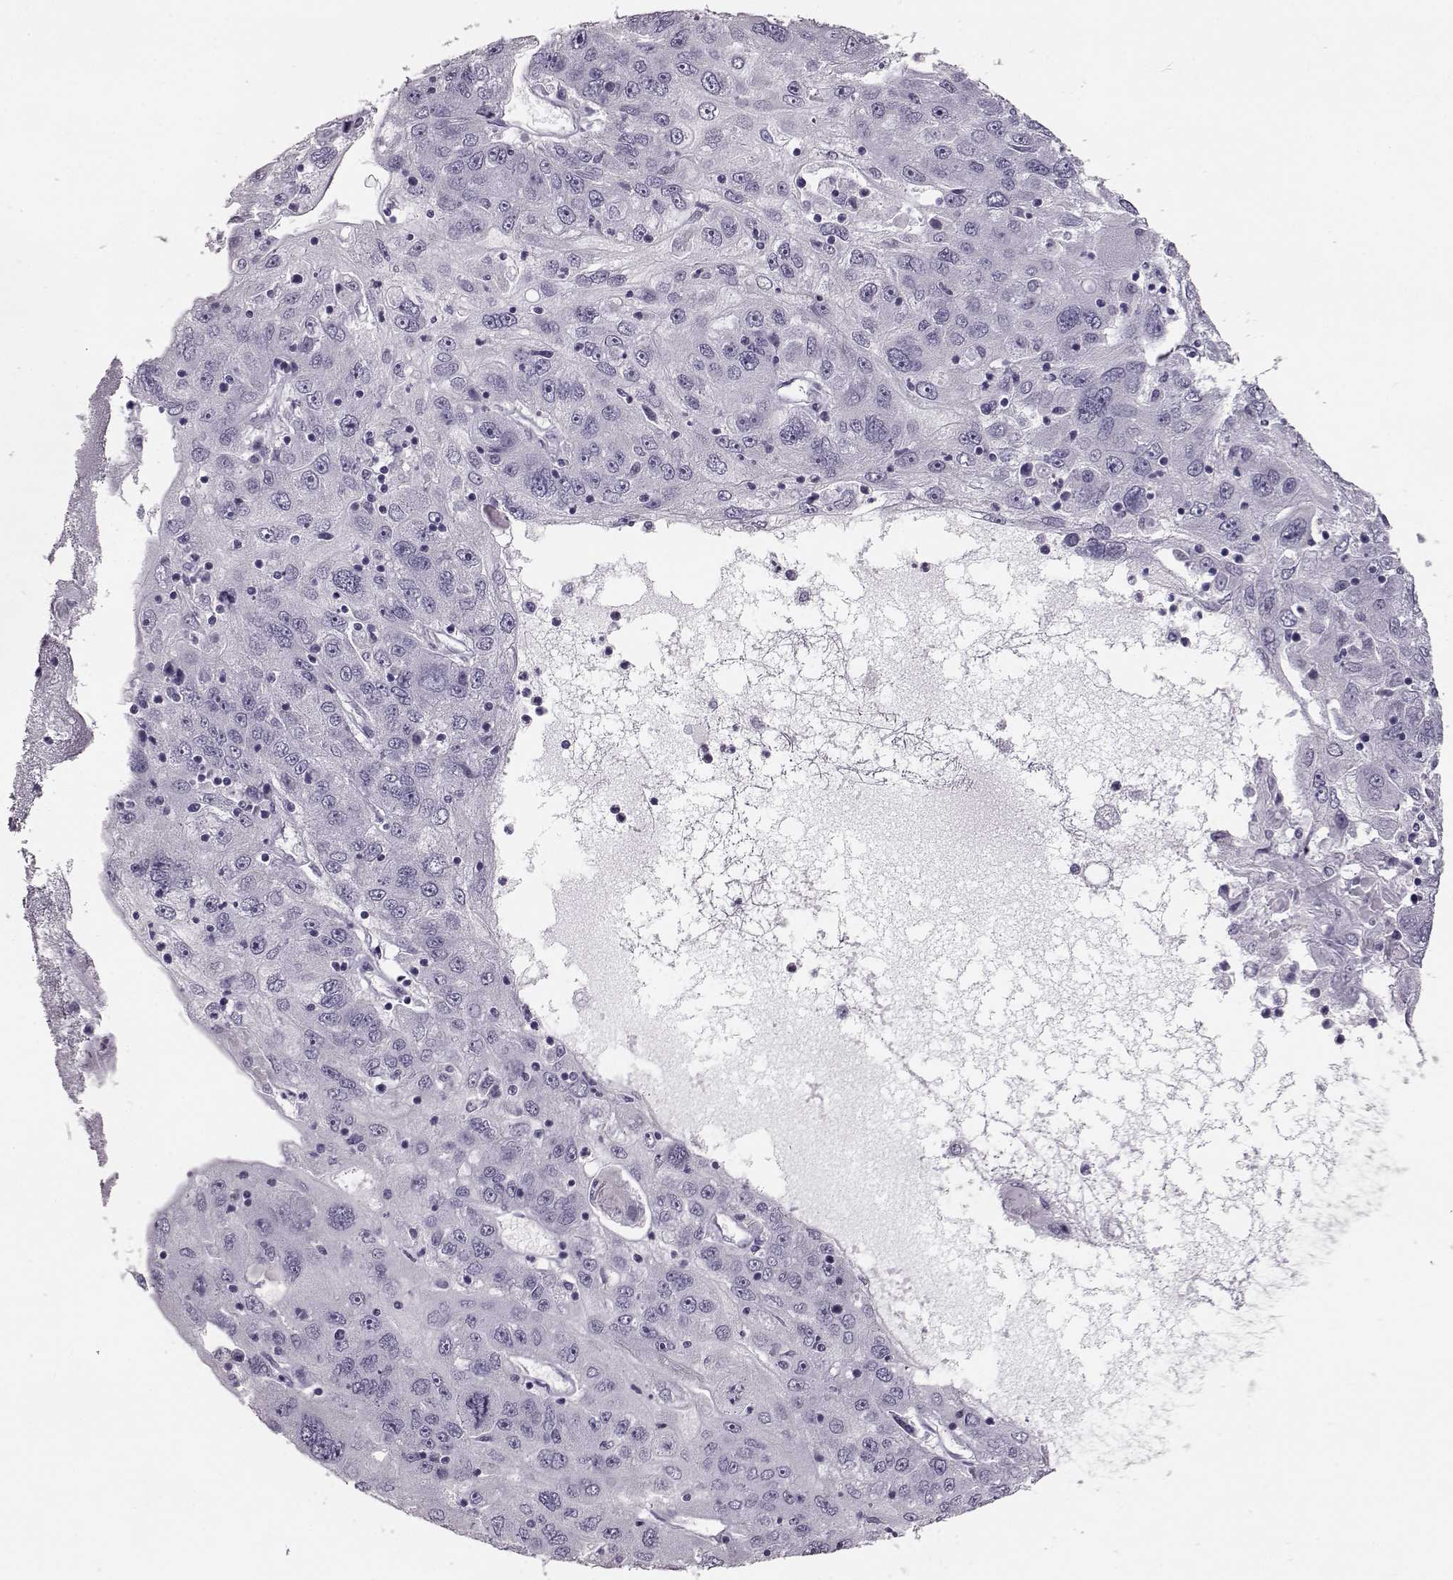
{"staining": {"intensity": "negative", "quantity": "none", "location": "none"}, "tissue": "stomach cancer", "cell_type": "Tumor cells", "image_type": "cancer", "snomed": [{"axis": "morphology", "description": "Adenocarcinoma, NOS"}, {"axis": "topography", "description": "Stomach"}], "caption": "Micrograph shows no protein positivity in tumor cells of stomach cancer (adenocarcinoma) tissue. The staining is performed using DAB brown chromogen with nuclei counter-stained in using hematoxylin.", "gene": "NPTXR", "patient": {"sex": "male", "age": 56}}